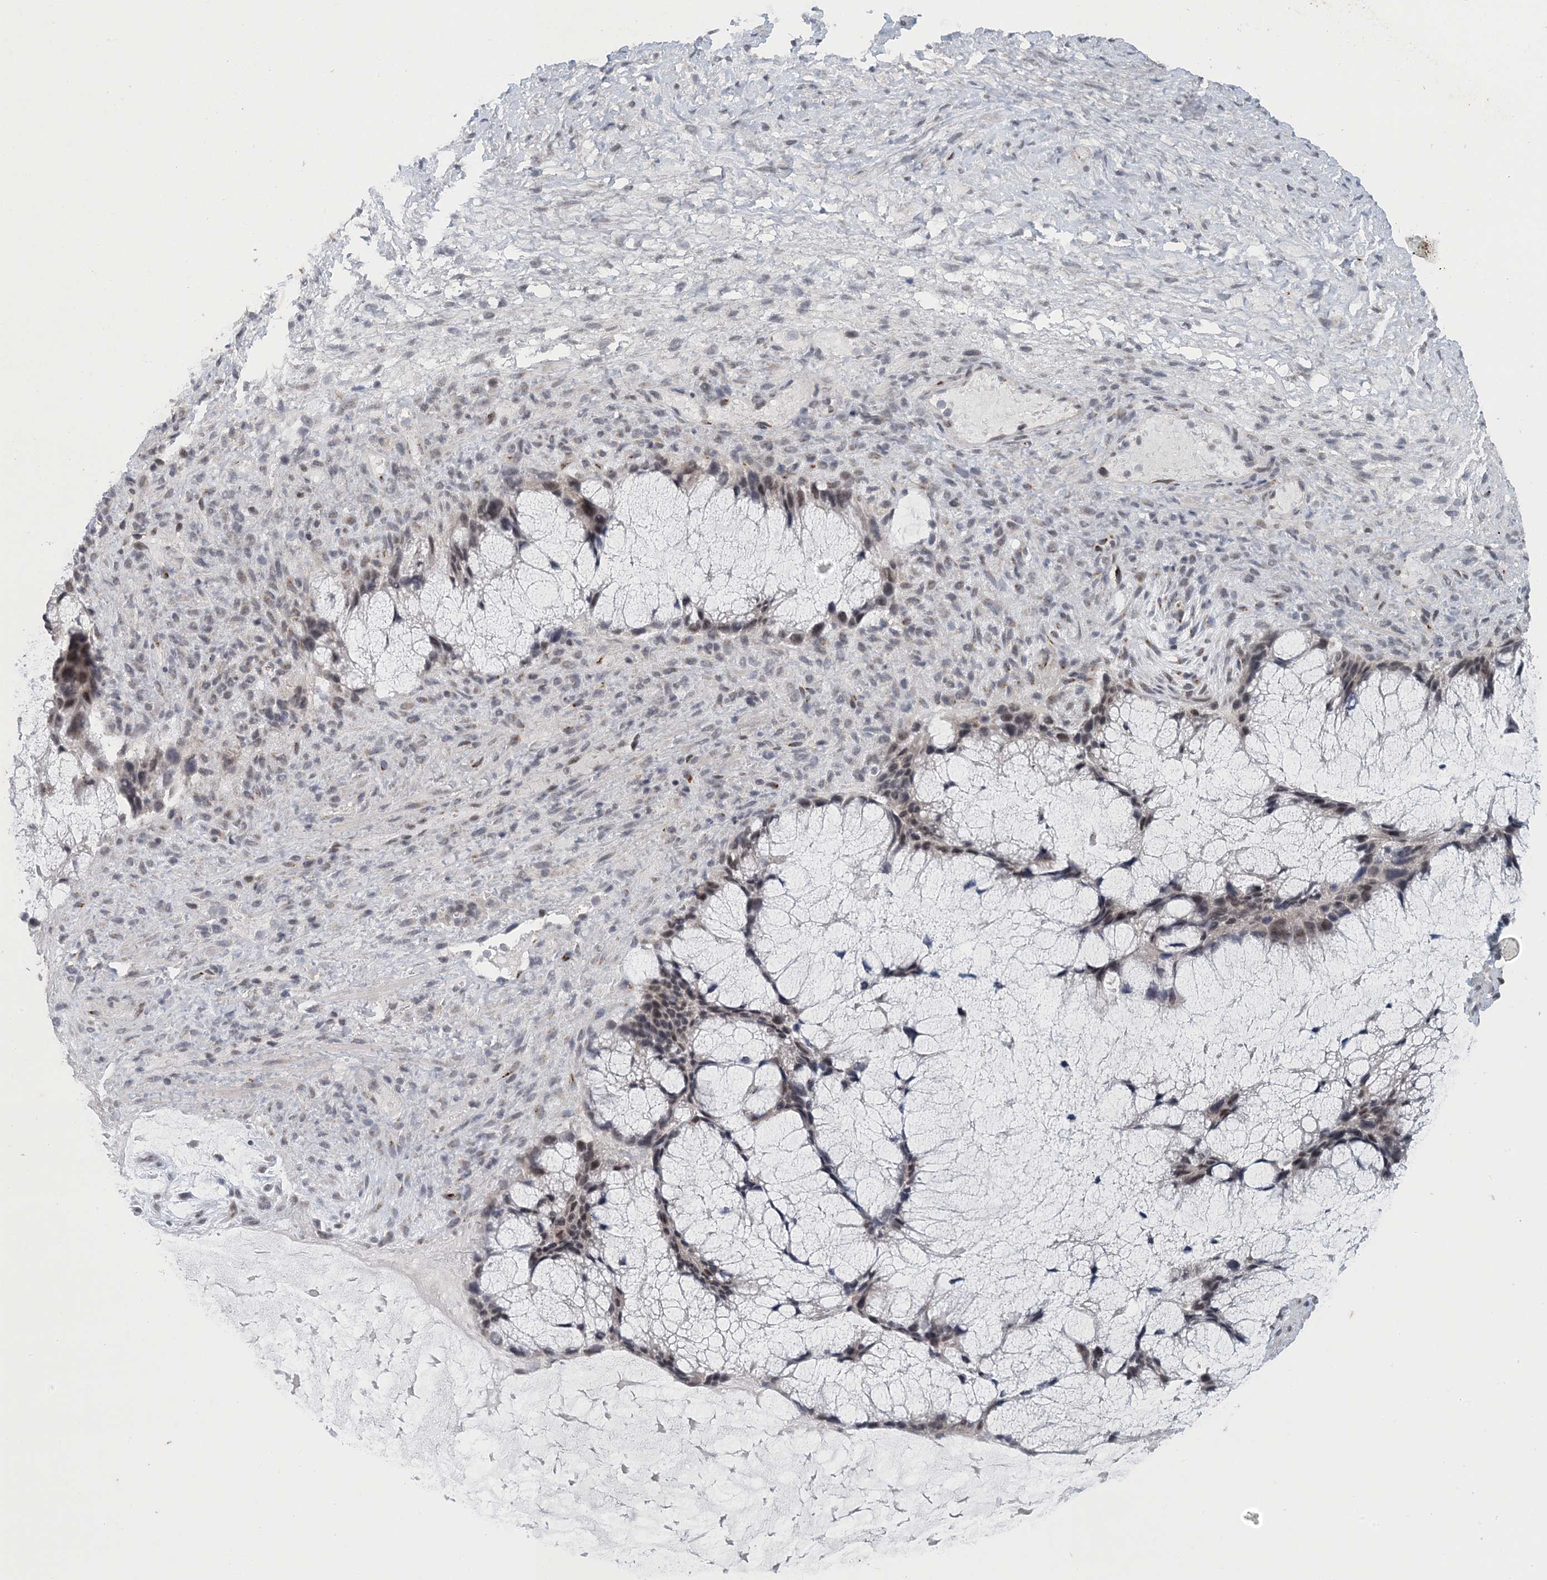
{"staining": {"intensity": "weak", "quantity": "<25%", "location": "nuclear"}, "tissue": "ovarian cancer", "cell_type": "Tumor cells", "image_type": "cancer", "snomed": [{"axis": "morphology", "description": "Cystadenocarcinoma, mucinous, NOS"}, {"axis": "topography", "description": "Ovary"}], "caption": "Immunohistochemistry histopathology image of neoplastic tissue: human ovarian cancer stained with DAB (3,3'-diaminobenzidine) demonstrates no significant protein expression in tumor cells.", "gene": "MBD2", "patient": {"sex": "female", "age": 37}}